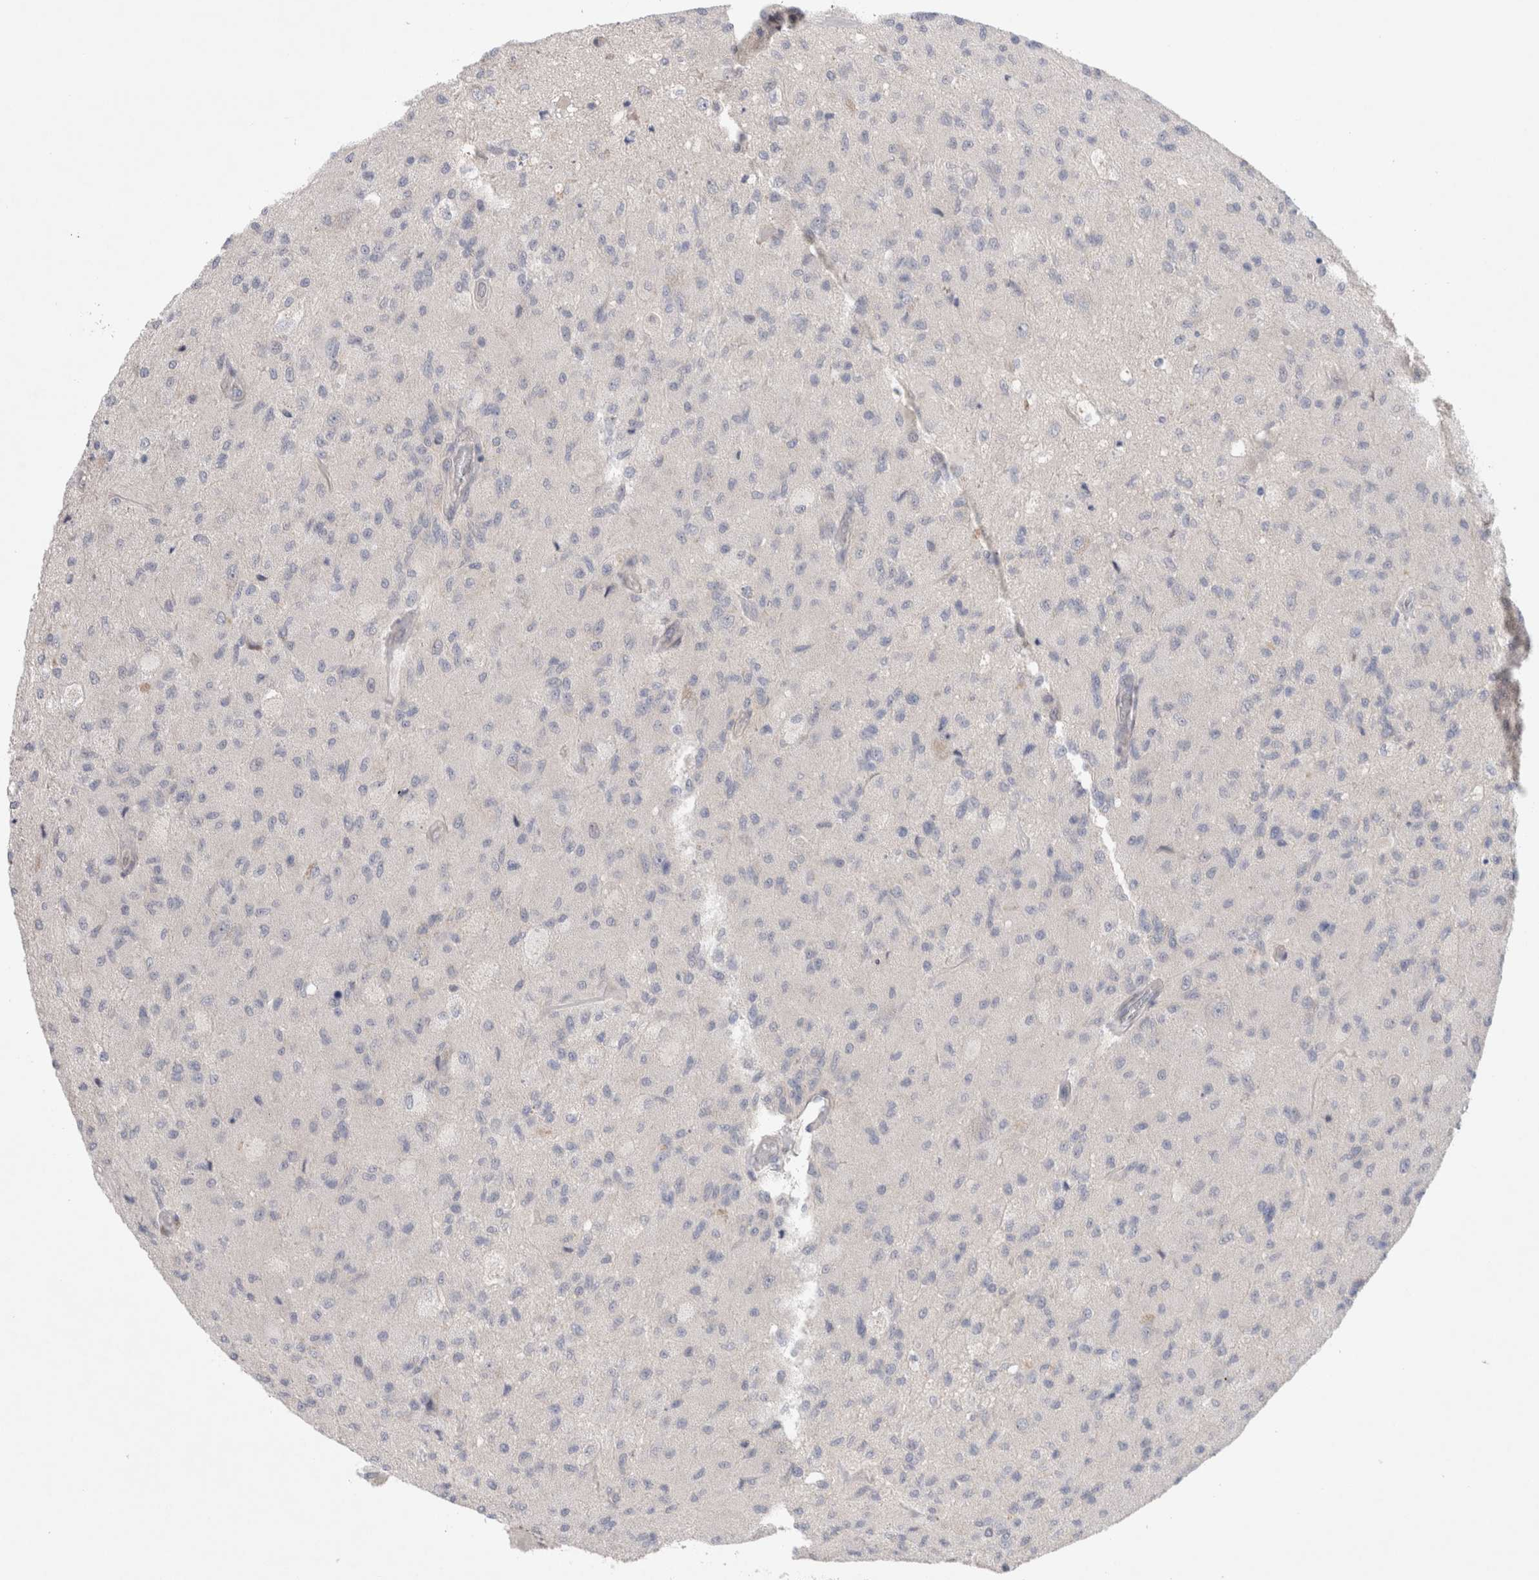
{"staining": {"intensity": "negative", "quantity": "none", "location": "none"}, "tissue": "glioma", "cell_type": "Tumor cells", "image_type": "cancer", "snomed": [{"axis": "morphology", "description": "Normal tissue, NOS"}, {"axis": "morphology", "description": "Glioma, malignant, High grade"}, {"axis": "topography", "description": "Cerebral cortex"}], "caption": "Tumor cells are negative for brown protein staining in glioma. (IHC, brightfield microscopy, high magnification).", "gene": "GSDMB", "patient": {"sex": "male", "age": 77}}